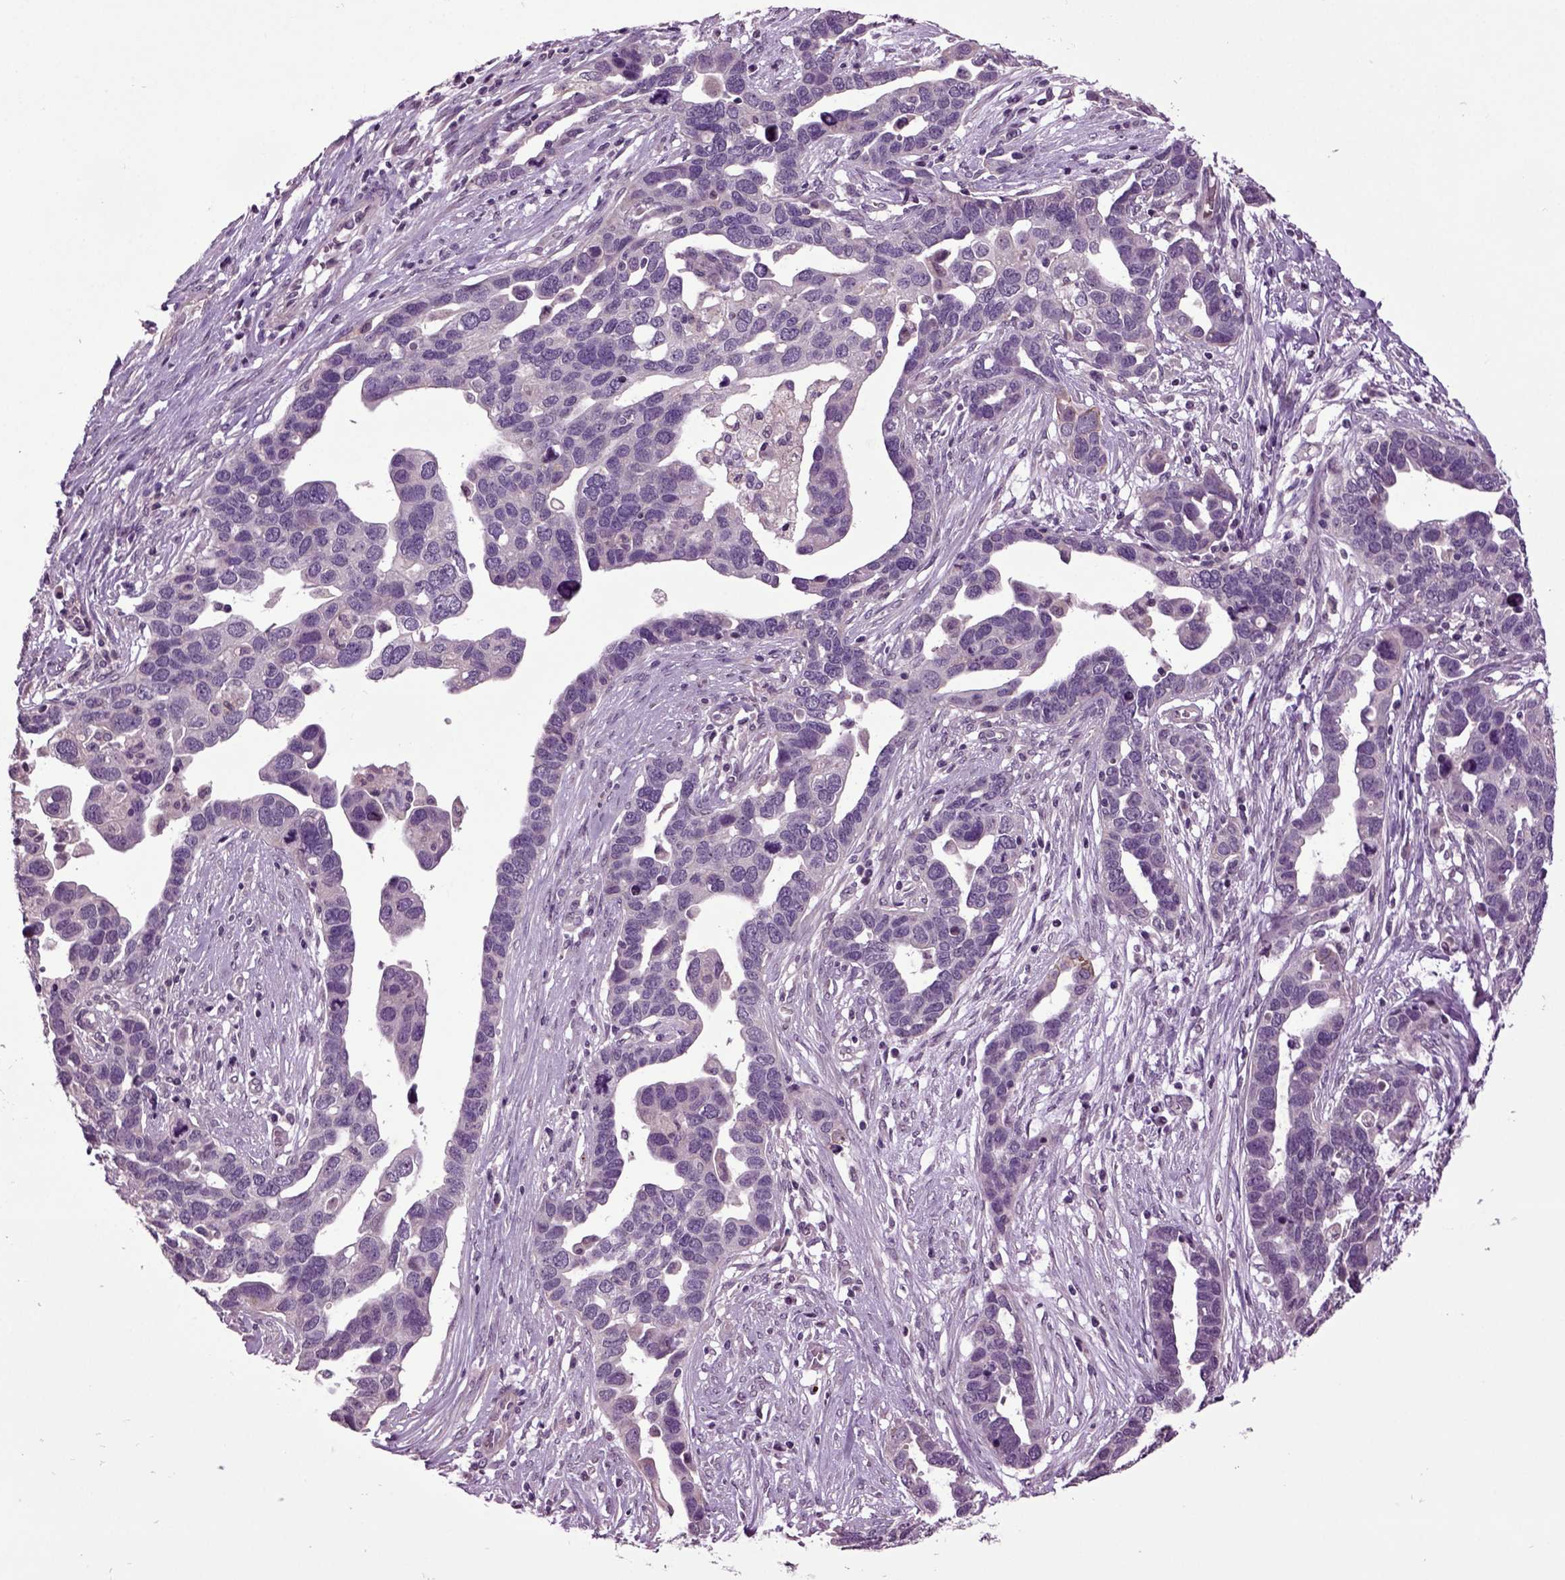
{"staining": {"intensity": "negative", "quantity": "none", "location": "none"}, "tissue": "ovarian cancer", "cell_type": "Tumor cells", "image_type": "cancer", "snomed": [{"axis": "morphology", "description": "Cystadenocarcinoma, serous, NOS"}, {"axis": "topography", "description": "Ovary"}], "caption": "Tumor cells are negative for protein expression in human ovarian cancer (serous cystadenocarcinoma).", "gene": "SLC17A6", "patient": {"sex": "female", "age": 54}}